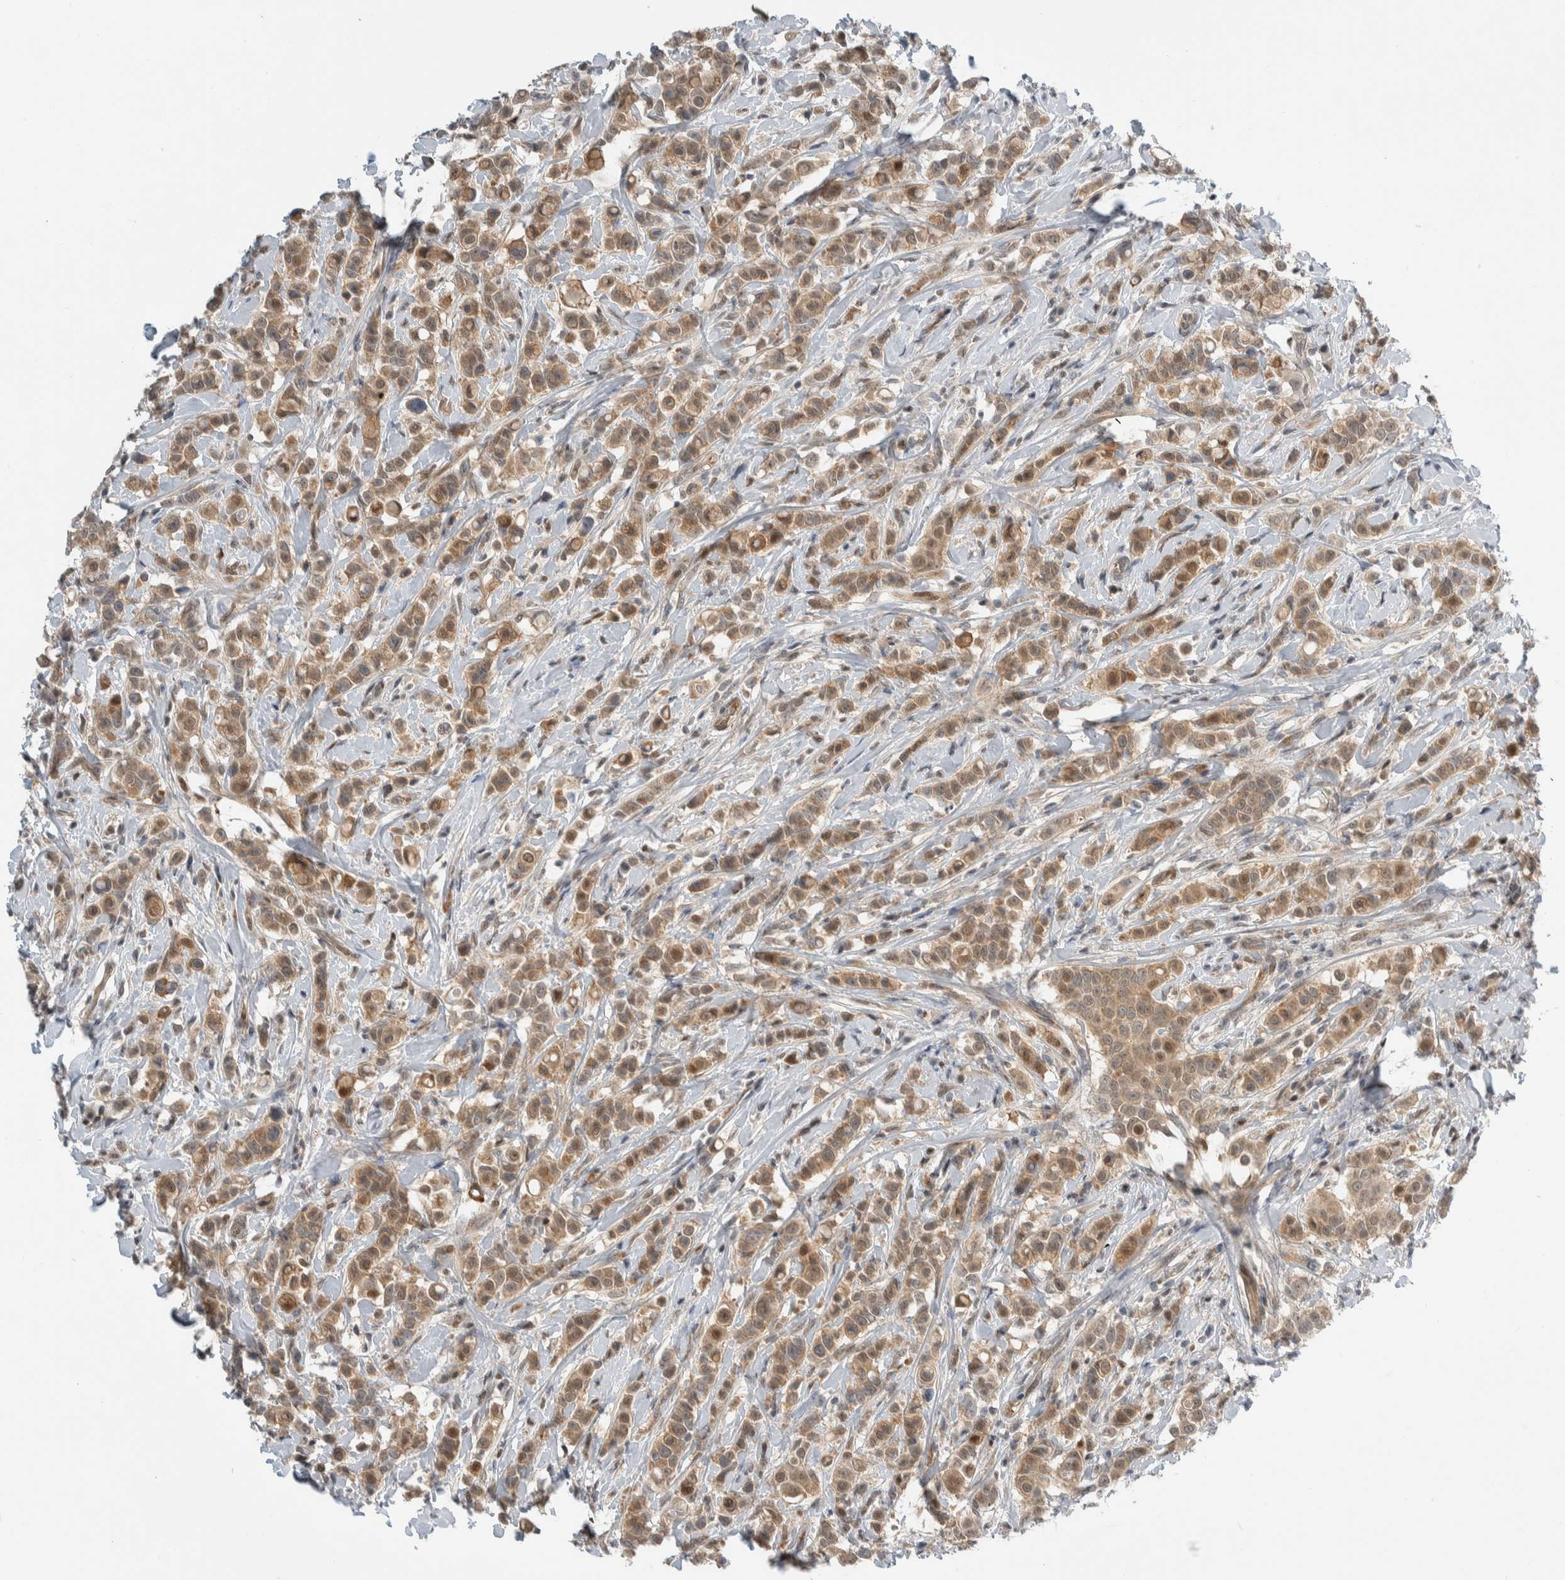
{"staining": {"intensity": "weak", "quantity": ">75%", "location": "cytoplasmic/membranous"}, "tissue": "breast cancer", "cell_type": "Tumor cells", "image_type": "cancer", "snomed": [{"axis": "morphology", "description": "Duct carcinoma"}, {"axis": "topography", "description": "Breast"}], "caption": "About >75% of tumor cells in human breast cancer (infiltrating ductal carcinoma) show weak cytoplasmic/membranous protein staining as visualized by brown immunohistochemical staining.", "gene": "NCR3LG1", "patient": {"sex": "female", "age": 27}}